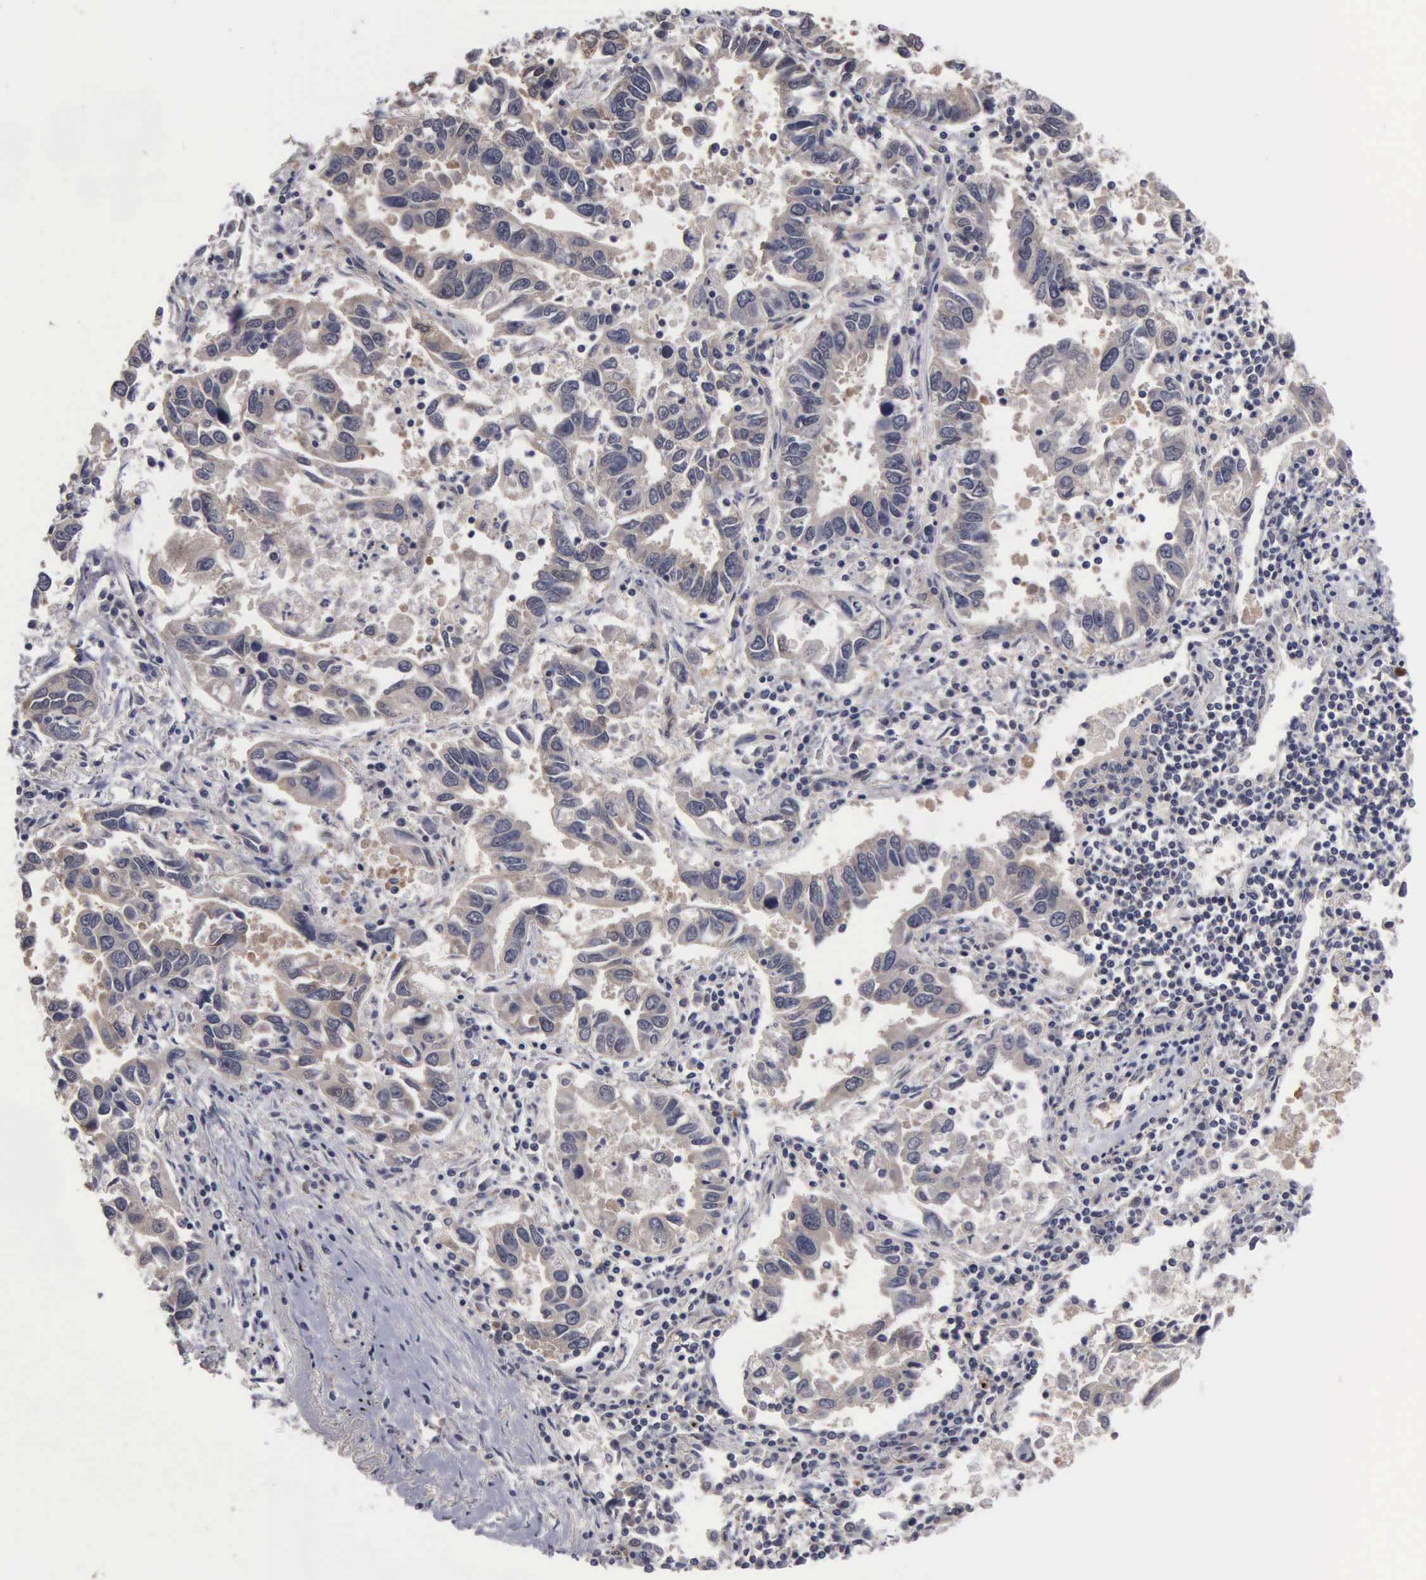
{"staining": {"intensity": "weak", "quantity": "25%-75%", "location": "cytoplasmic/membranous,nuclear"}, "tissue": "lung cancer", "cell_type": "Tumor cells", "image_type": "cancer", "snomed": [{"axis": "morphology", "description": "Adenocarcinoma, NOS"}, {"axis": "topography", "description": "Lung"}], "caption": "Immunohistochemistry (IHC) histopathology image of neoplastic tissue: human adenocarcinoma (lung) stained using immunohistochemistry (IHC) reveals low levels of weak protein expression localized specifically in the cytoplasmic/membranous and nuclear of tumor cells, appearing as a cytoplasmic/membranous and nuclear brown color.", "gene": "ZBTB33", "patient": {"sex": "male", "age": 48}}